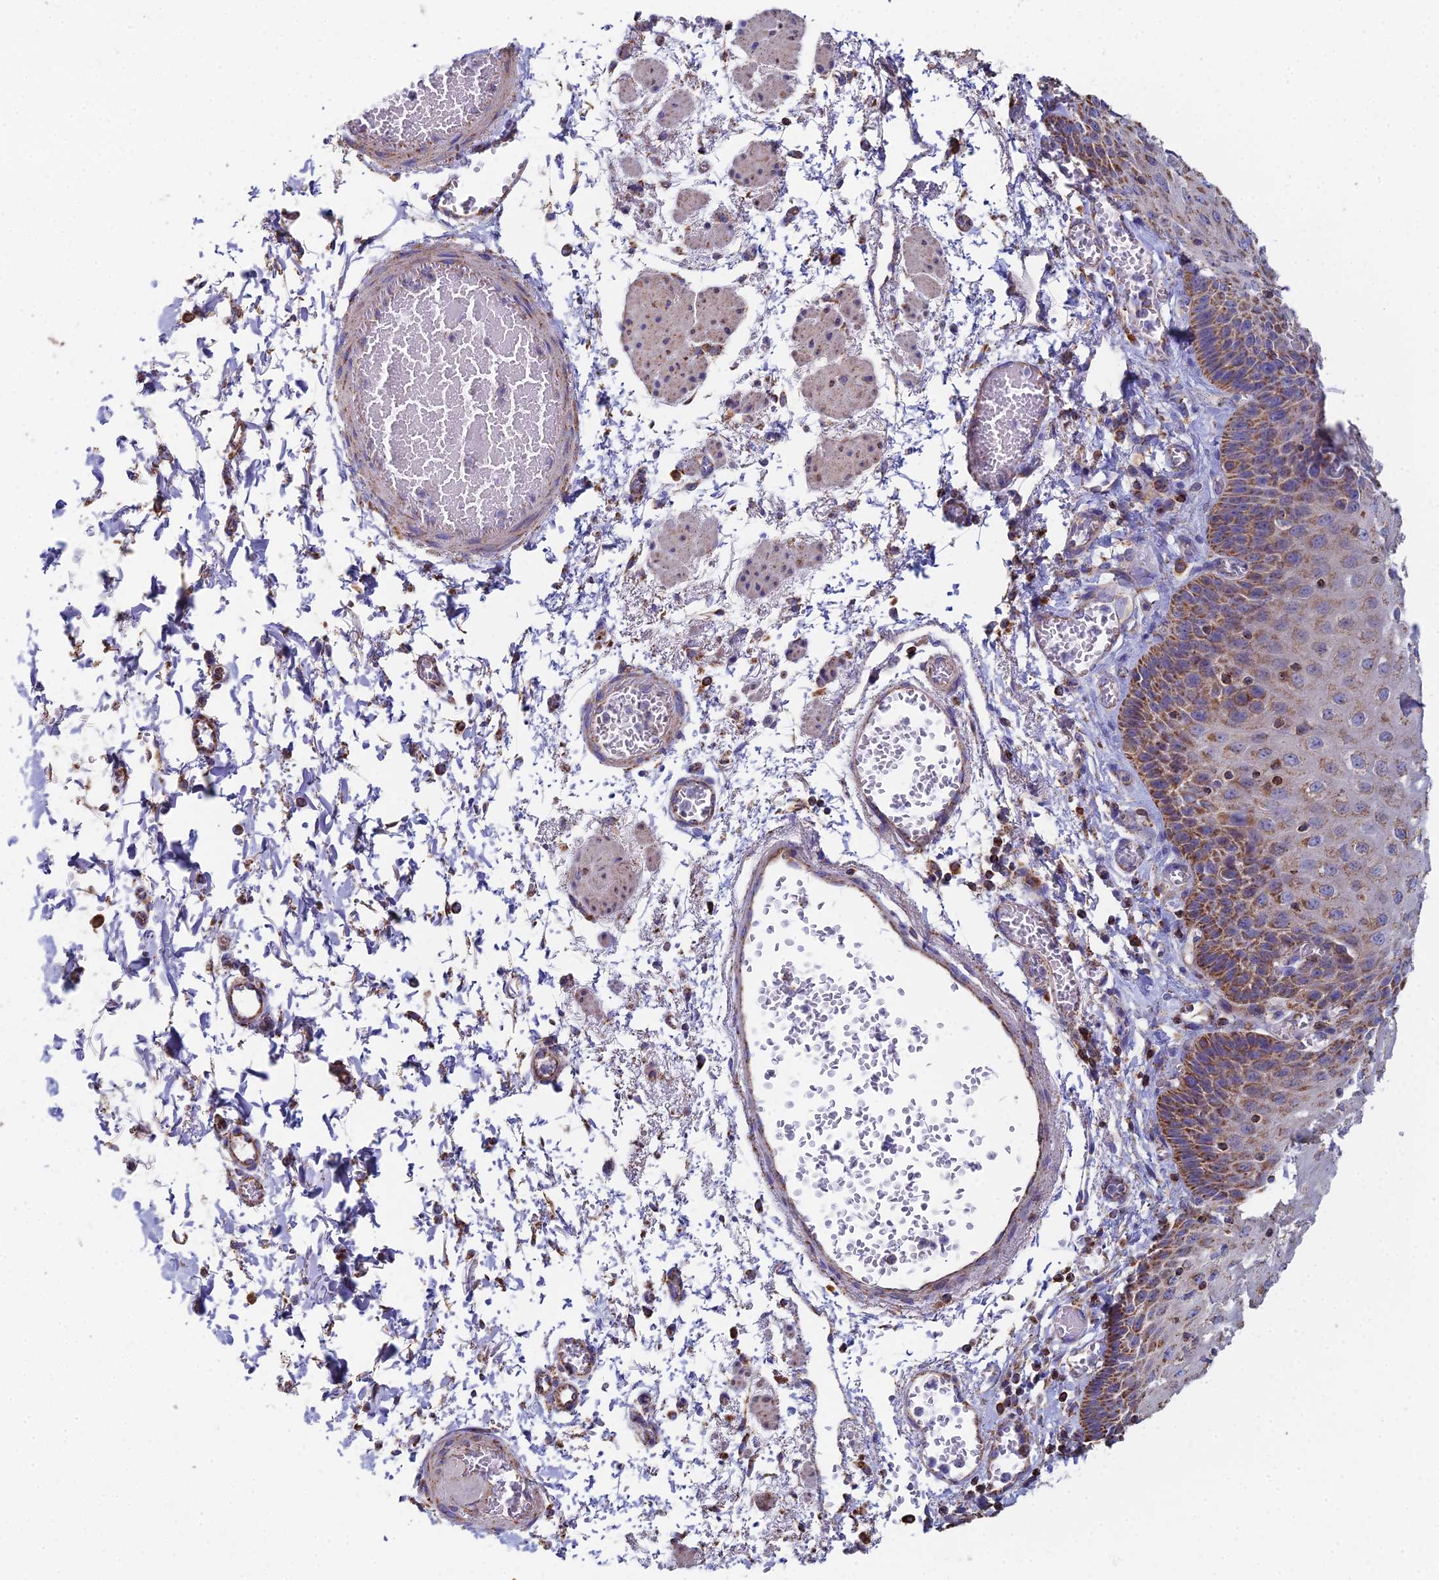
{"staining": {"intensity": "moderate", "quantity": "25%-75%", "location": "cytoplasmic/membranous"}, "tissue": "esophagus", "cell_type": "Squamous epithelial cells", "image_type": "normal", "snomed": [{"axis": "morphology", "description": "Normal tissue, NOS"}, {"axis": "topography", "description": "Esophagus"}], "caption": "IHC image of normal esophagus: human esophagus stained using immunohistochemistry displays medium levels of moderate protein expression localized specifically in the cytoplasmic/membranous of squamous epithelial cells, appearing as a cytoplasmic/membranous brown color.", "gene": "SPOCK2", "patient": {"sex": "male", "age": 81}}